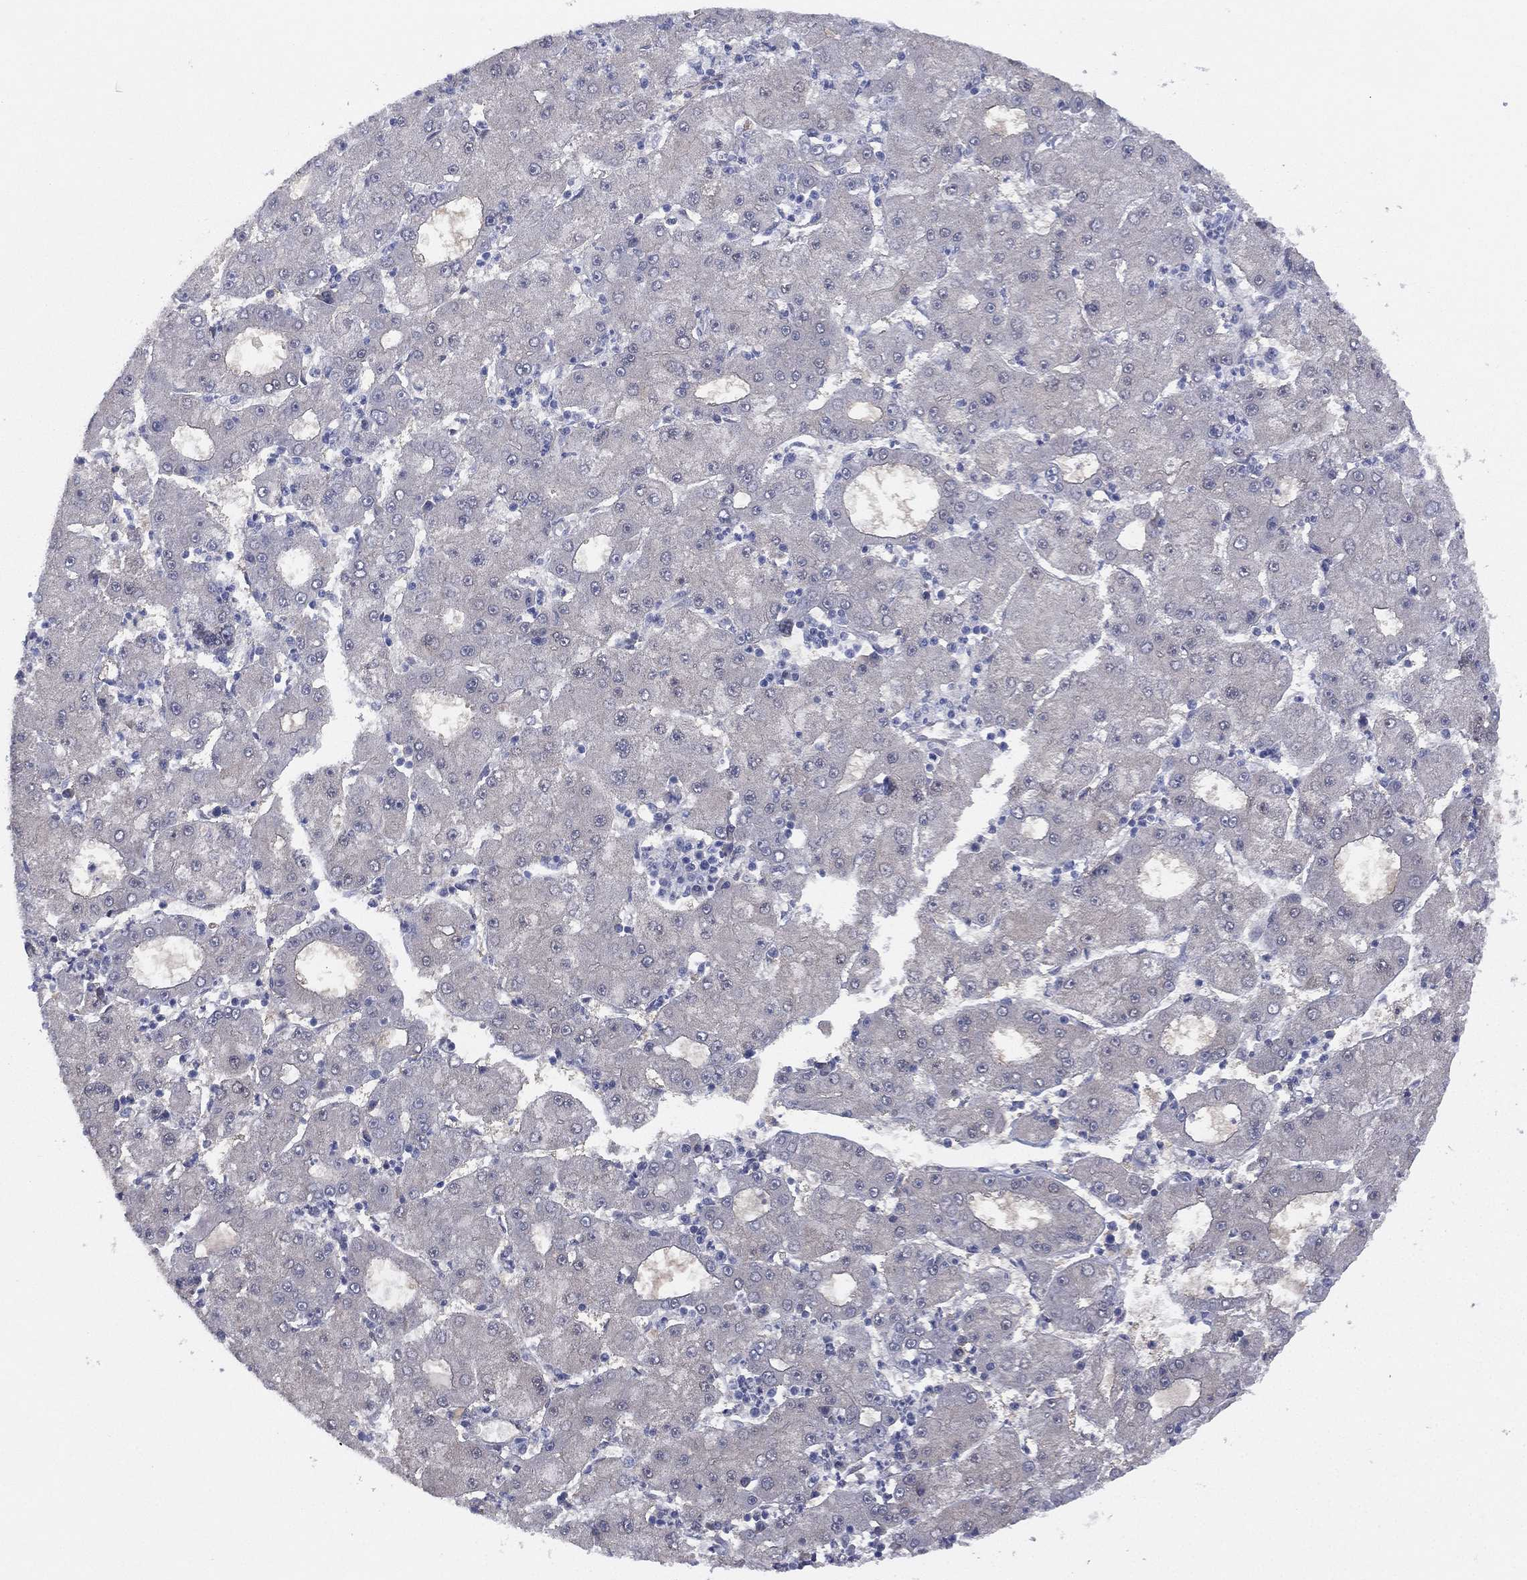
{"staining": {"intensity": "negative", "quantity": "none", "location": "none"}, "tissue": "liver cancer", "cell_type": "Tumor cells", "image_type": "cancer", "snomed": [{"axis": "morphology", "description": "Carcinoma, Hepatocellular, NOS"}, {"axis": "topography", "description": "Liver"}], "caption": "This is an immunohistochemistry (IHC) histopathology image of liver cancer. There is no staining in tumor cells.", "gene": "DDAH1", "patient": {"sex": "male", "age": 73}}